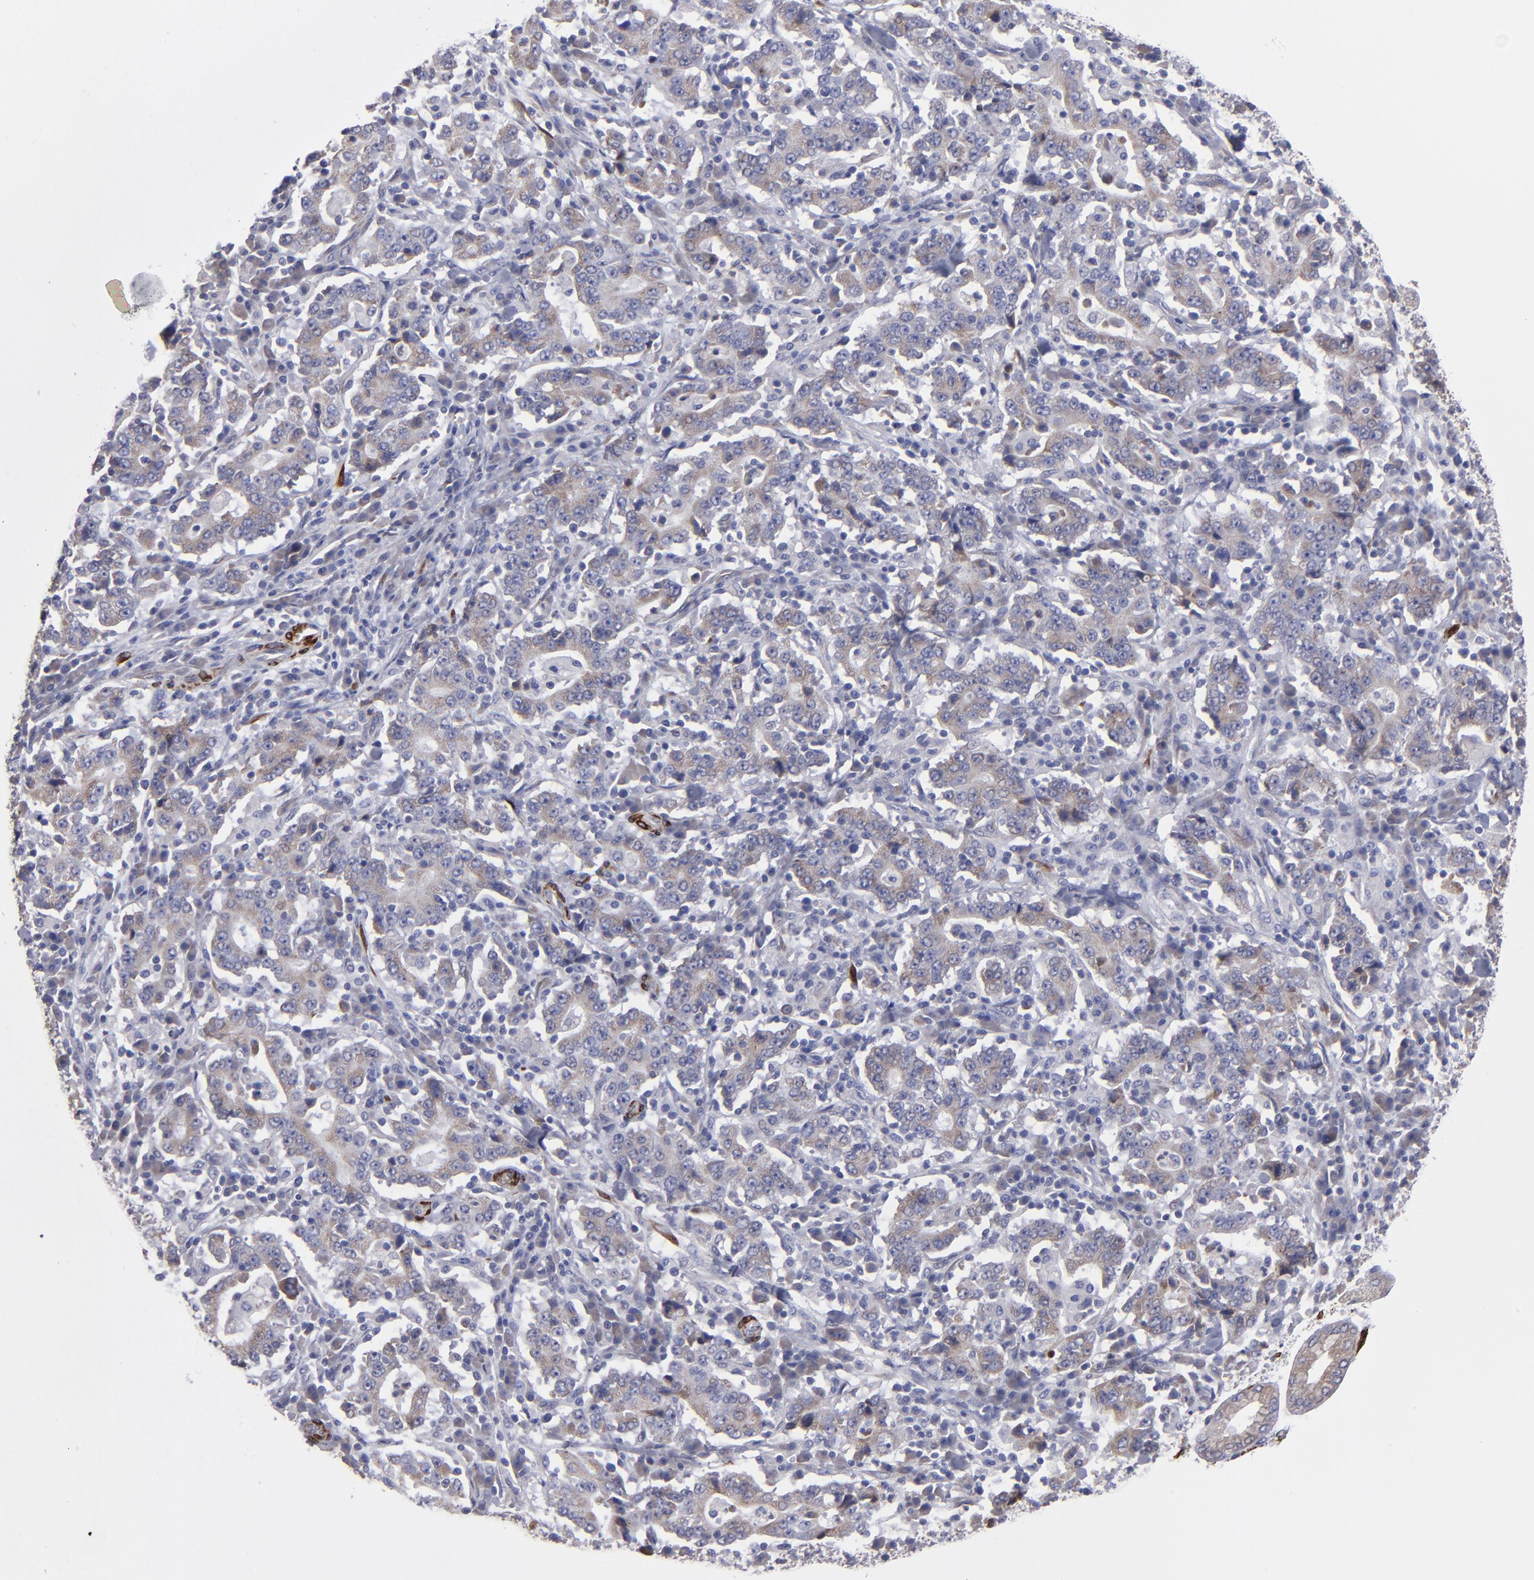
{"staining": {"intensity": "weak", "quantity": ">75%", "location": "cytoplasmic/membranous"}, "tissue": "stomach cancer", "cell_type": "Tumor cells", "image_type": "cancer", "snomed": [{"axis": "morphology", "description": "Normal tissue, NOS"}, {"axis": "morphology", "description": "Adenocarcinoma, NOS"}, {"axis": "topography", "description": "Stomach, upper"}, {"axis": "topography", "description": "Stomach"}], "caption": "Human stomach cancer stained with a protein marker demonstrates weak staining in tumor cells.", "gene": "SLMAP", "patient": {"sex": "male", "age": 59}}